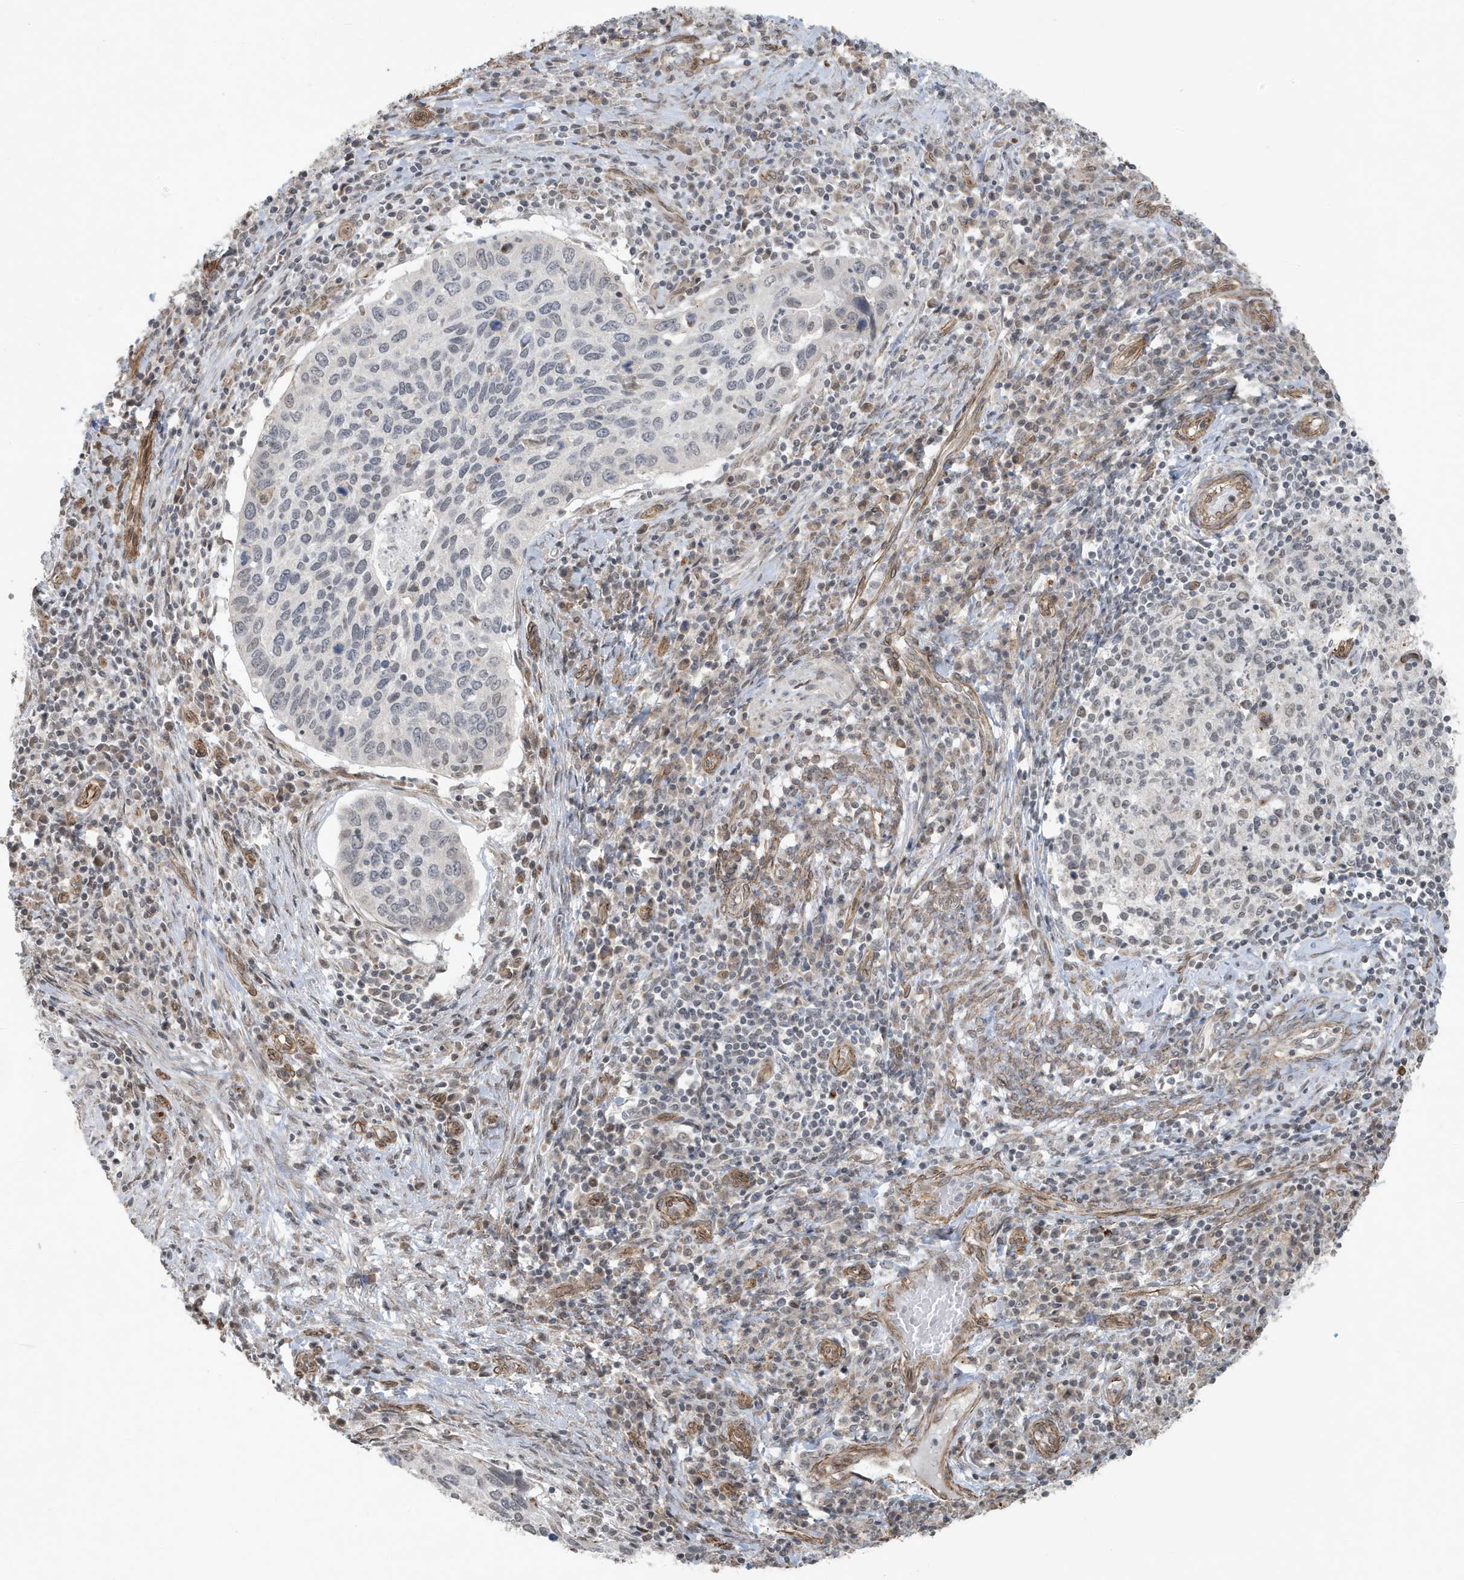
{"staining": {"intensity": "negative", "quantity": "none", "location": "none"}, "tissue": "cervical cancer", "cell_type": "Tumor cells", "image_type": "cancer", "snomed": [{"axis": "morphology", "description": "Squamous cell carcinoma, NOS"}, {"axis": "topography", "description": "Cervix"}], "caption": "An IHC image of cervical cancer is shown. There is no staining in tumor cells of cervical cancer.", "gene": "CHCHD4", "patient": {"sex": "female", "age": 38}}